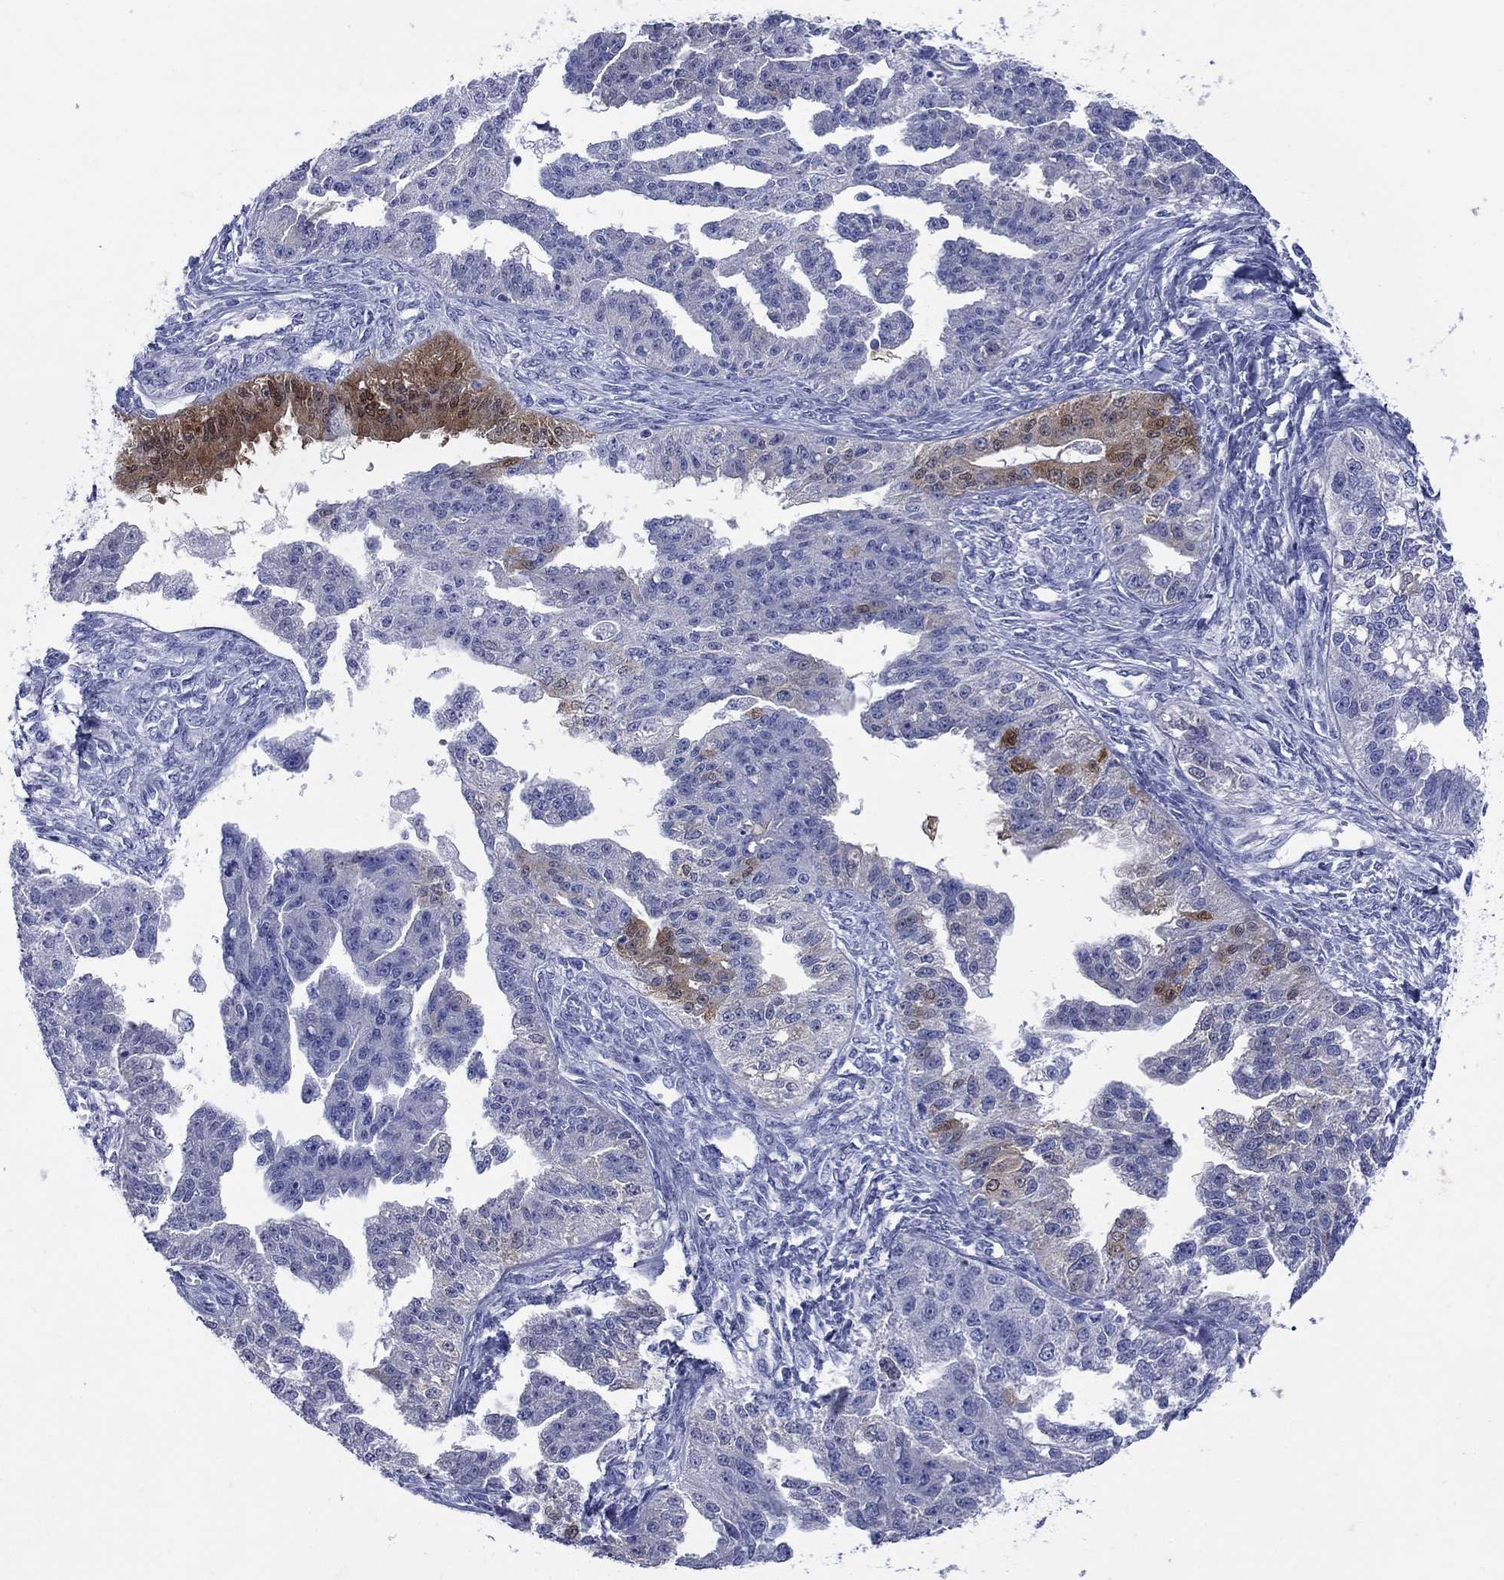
{"staining": {"intensity": "moderate", "quantity": "<25%", "location": "cytoplasmic/membranous"}, "tissue": "ovarian cancer", "cell_type": "Tumor cells", "image_type": "cancer", "snomed": [{"axis": "morphology", "description": "Cystadenocarcinoma, serous, NOS"}, {"axis": "topography", "description": "Ovary"}], "caption": "There is low levels of moderate cytoplasmic/membranous positivity in tumor cells of ovarian cancer, as demonstrated by immunohistochemical staining (brown color).", "gene": "SULT2B1", "patient": {"sex": "female", "age": 58}}